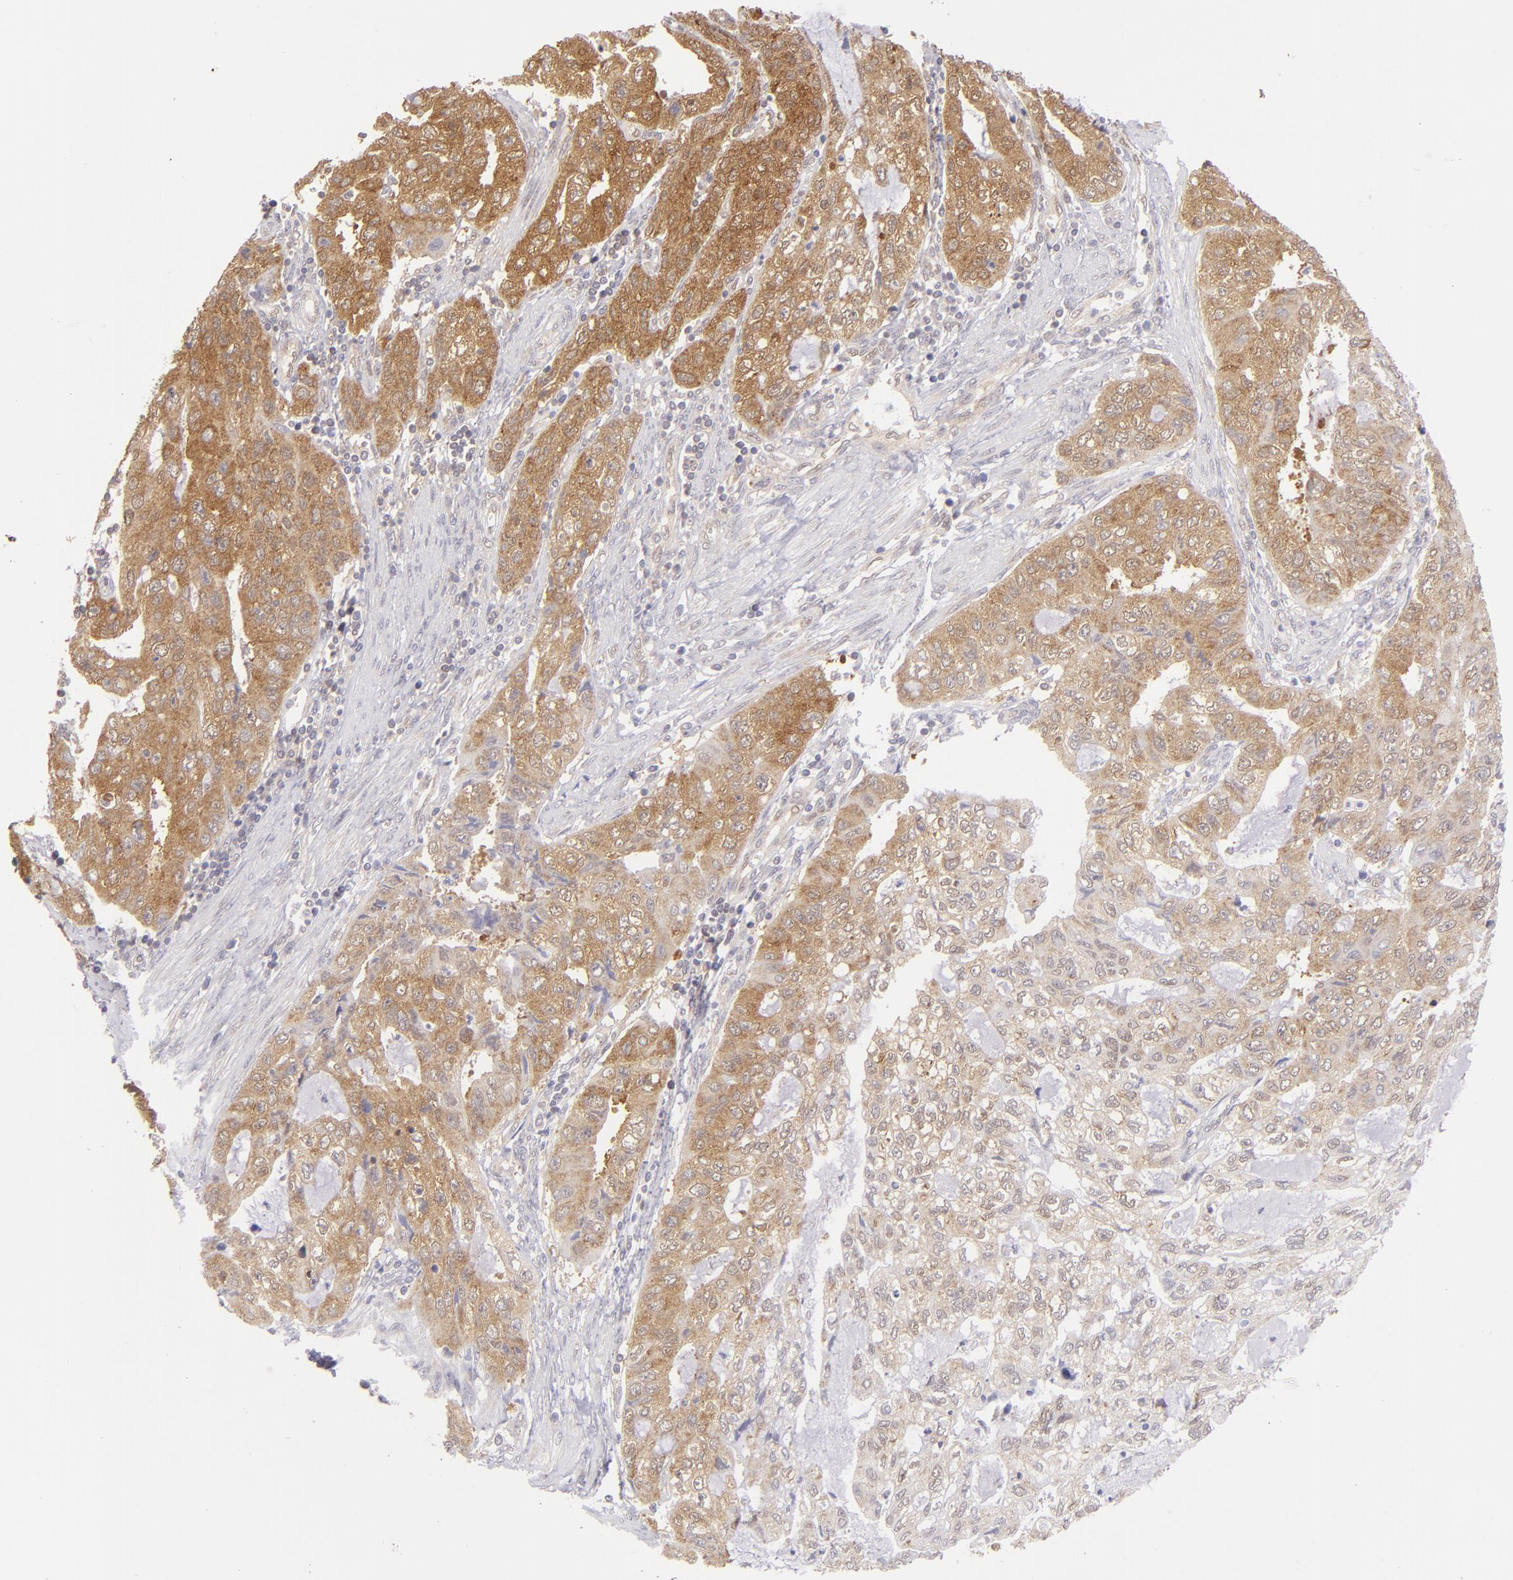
{"staining": {"intensity": "moderate", "quantity": ">75%", "location": "cytoplasmic/membranous"}, "tissue": "stomach cancer", "cell_type": "Tumor cells", "image_type": "cancer", "snomed": [{"axis": "morphology", "description": "Adenocarcinoma, NOS"}, {"axis": "topography", "description": "Stomach, upper"}], "caption": "Adenocarcinoma (stomach) tissue demonstrates moderate cytoplasmic/membranous positivity in approximately >75% of tumor cells, visualized by immunohistochemistry. The staining is performed using DAB (3,3'-diaminobenzidine) brown chromogen to label protein expression. The nuclei are counter-stained blue using hematoxylin.", "gene": "PTPN13", "patient": {"sex": "female", "age": 52}}